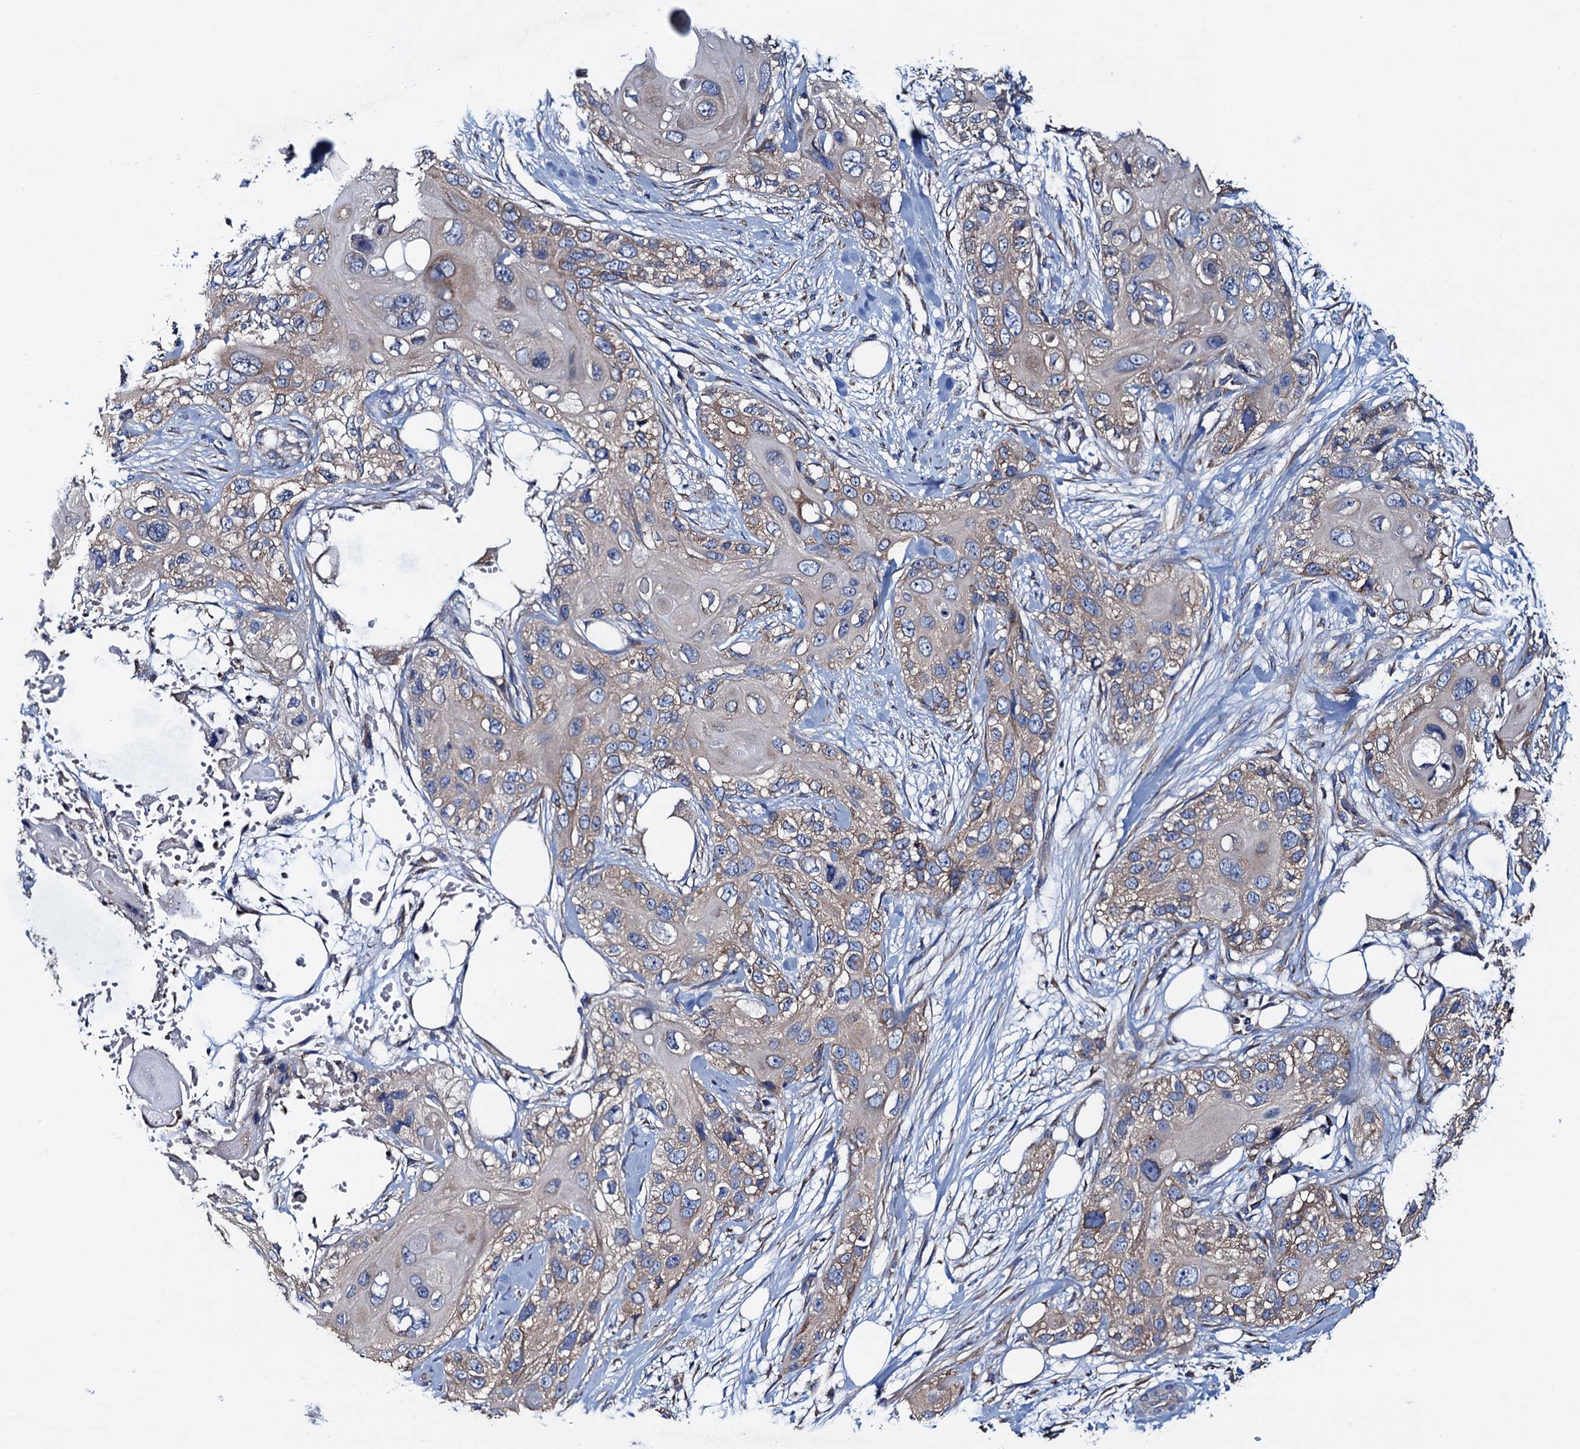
{"staining": {"intensity": "weak", "quantity": "25%-75%", "location": "cytoplasmic/membranous"}, "tissue": "skin cancer", "cell_type": "Tumor cells", "image_type": "cancer", "snomed": [{"axis": "morphology", "description": "Normal tissue, NOS"}, {"axis": "morphology", "description": "Squamous cell carcinoma, NOS"}, {"axis": "topography", "description": "Skin"}], "caption": "Immunohistochemical staining of skin cancer (squamous cell carcinoma) displays low levels of weak cytoplasmic/membranous staining in approximately 25%-75% of tumor cells. The protein of interest is stained brown, and the nuclei are stained in blue (DAB IHC with brightfield microscopy, high magnification).", "gene": "ADCY9", "patient": {"sex": "male", "age": 72}}